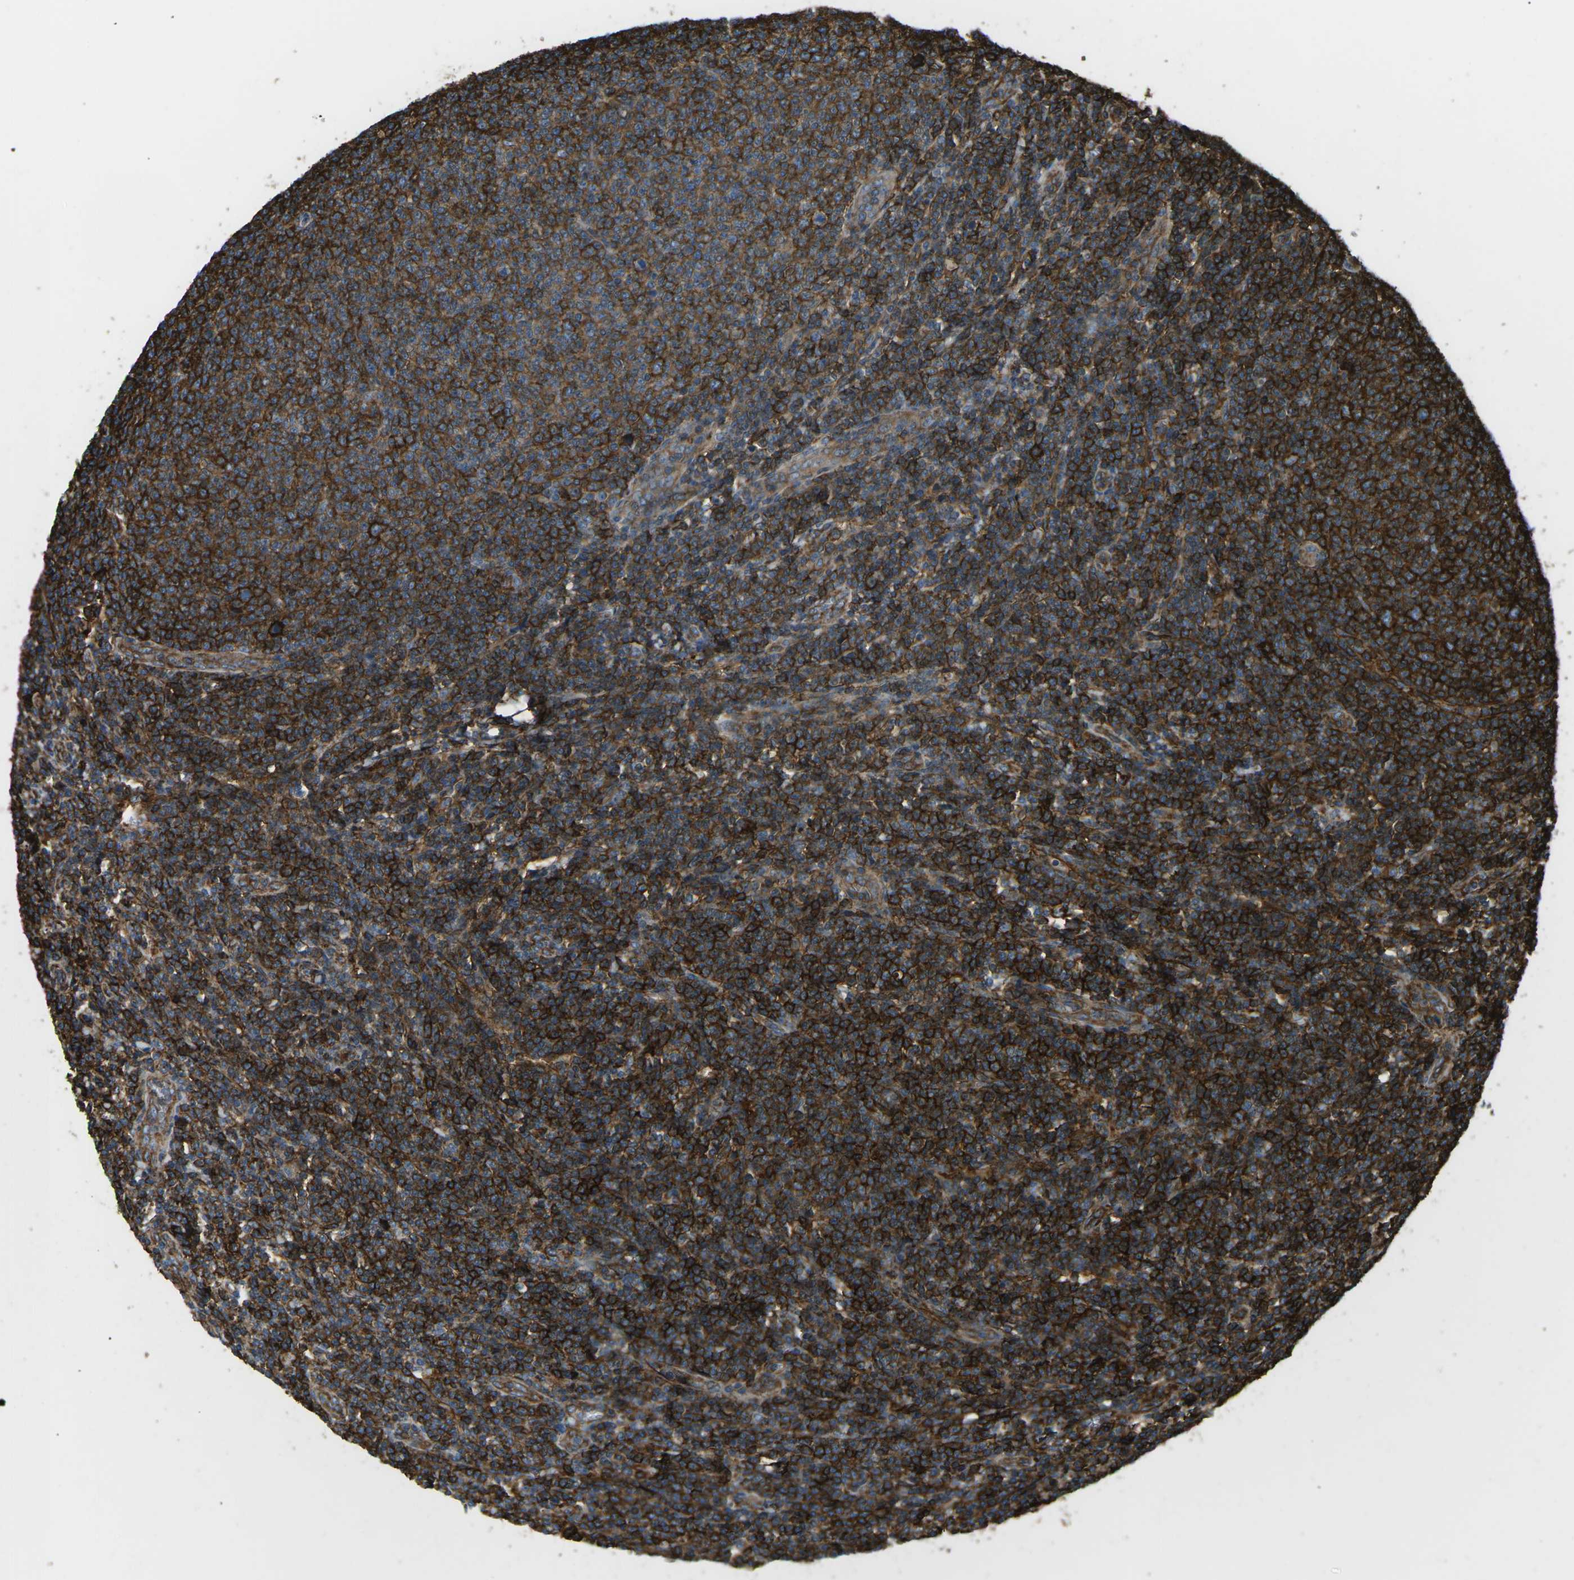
{"staining": {"intensity": "strong", "quantity": ">75%", "location": "cytoplasmic/membranous"}, "tissue": "lymphoma", "cell_type": "Tumor cells", "image_type": "cancer", "snomed": [{"axis": "morphology", "description": "Malignant lymphoma, non-Hodgkin's type, Low grade"}, {"axis": "topography", "description": "Lymph node"}], "caption": "High-magnification brightfield microscopy of malignant lymphoma, non-Hodgkin's type (low-grade) stained with DAB (3,3'-diaminobenzidine) (brown) and counterstained with hematoxylin (blue). tumor cells exhibit strong cytoplasmic/membranous positivity is identified in about>75% of cells. The staining is performed using DAB brown chromogen to label protein expression. The nuclei are counter-stained blue using hematoxylin.", "gene": "HLA-B", "patient": {"sex": "male", "age": 66}}